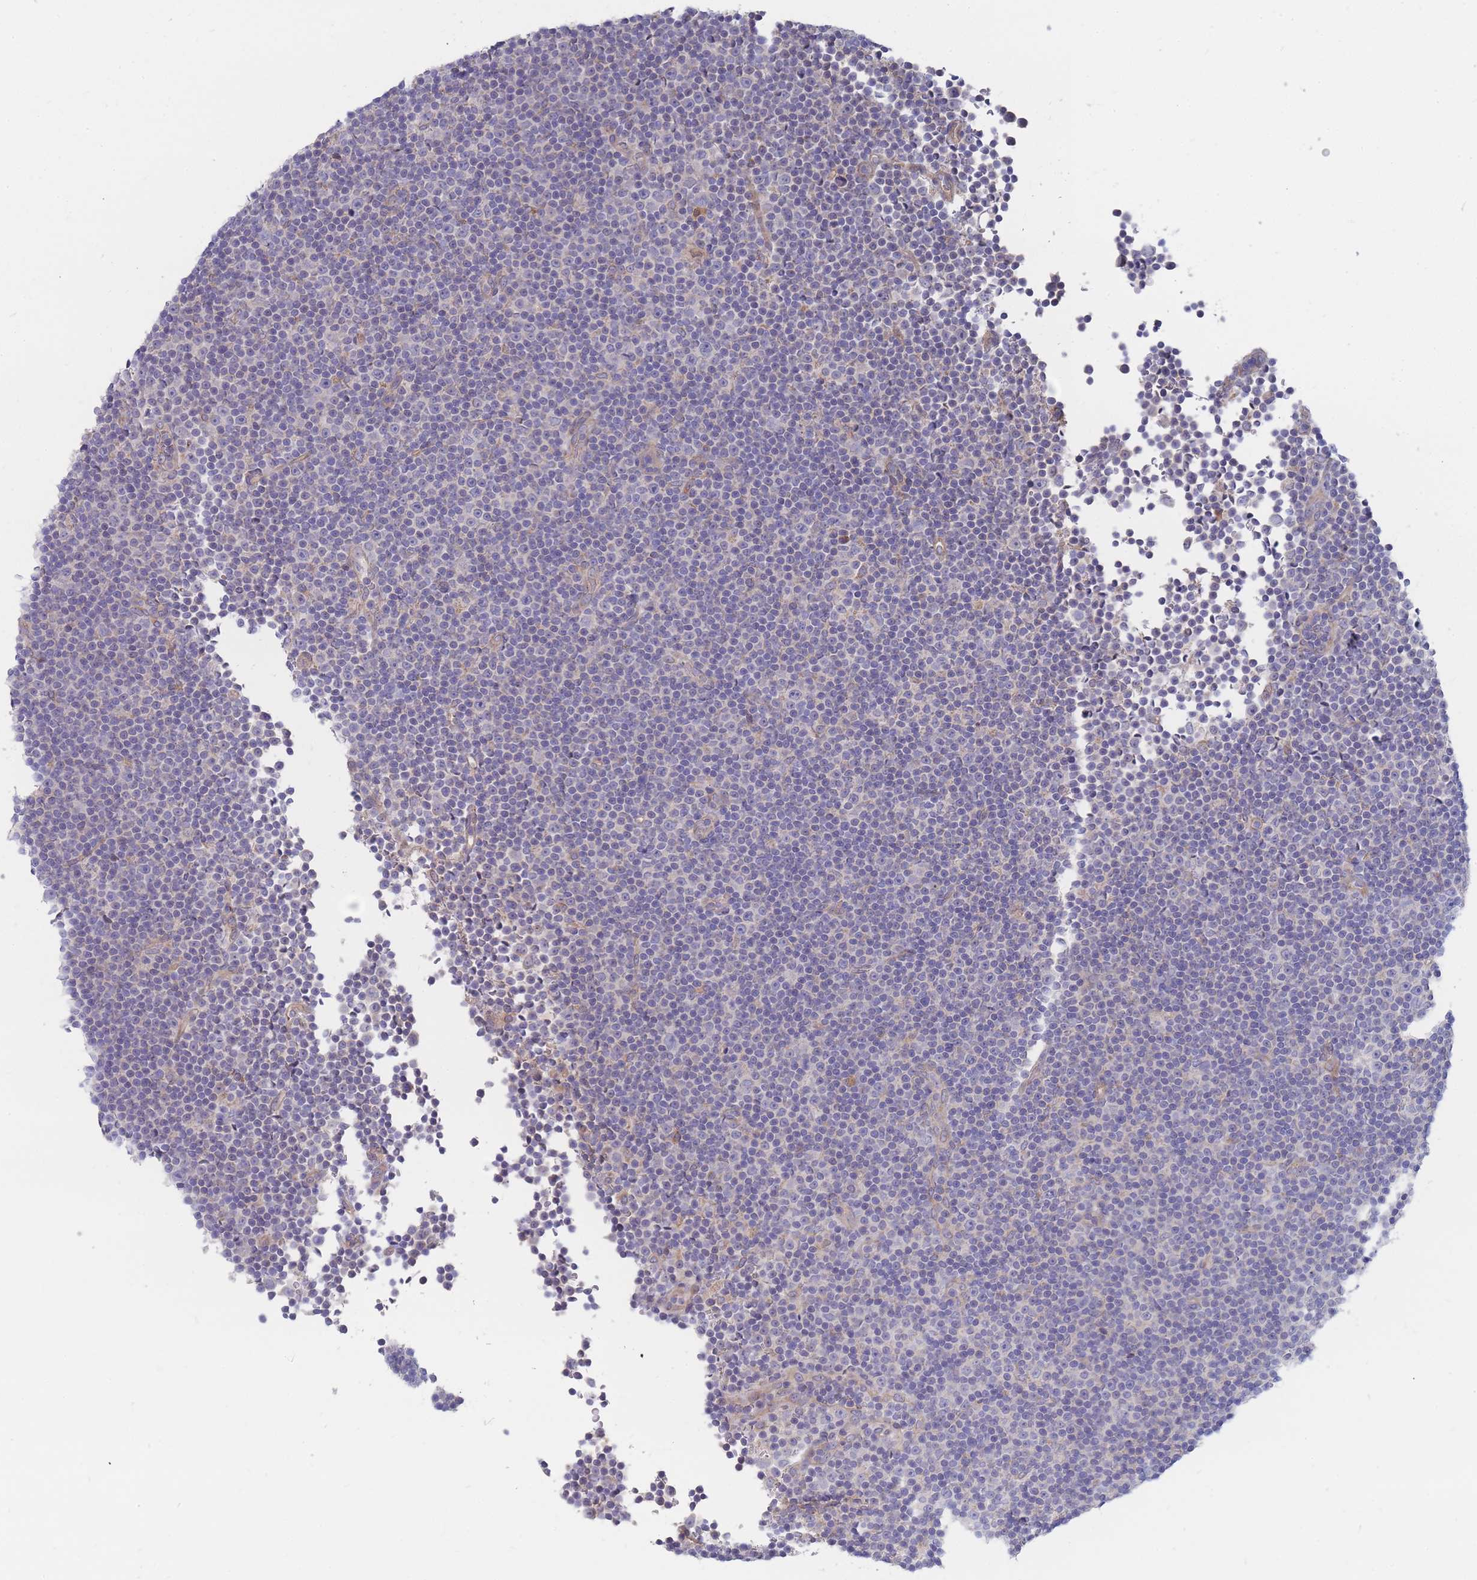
{"staining": {"intensity": "negative", "quantity": "none", "location": "none"}, "tissue": "lymphoma", "cell_type": "Tumor cells", "image_type": "cancer", "snomed": [{"axis": "morphology", "description": "Malignant lymphoma, non-Hodgkin's type, Low grade"}, {"axis": "topography", "description": "Lymph node"}], "caption": "Tumor cells show no significant positivity in malignant lymphoma, non-Hodgkin's type (low-grade). Nuclei are stained in blue.", "gene": "NUB1", "patient": {"sex": "female", "age": 67}}